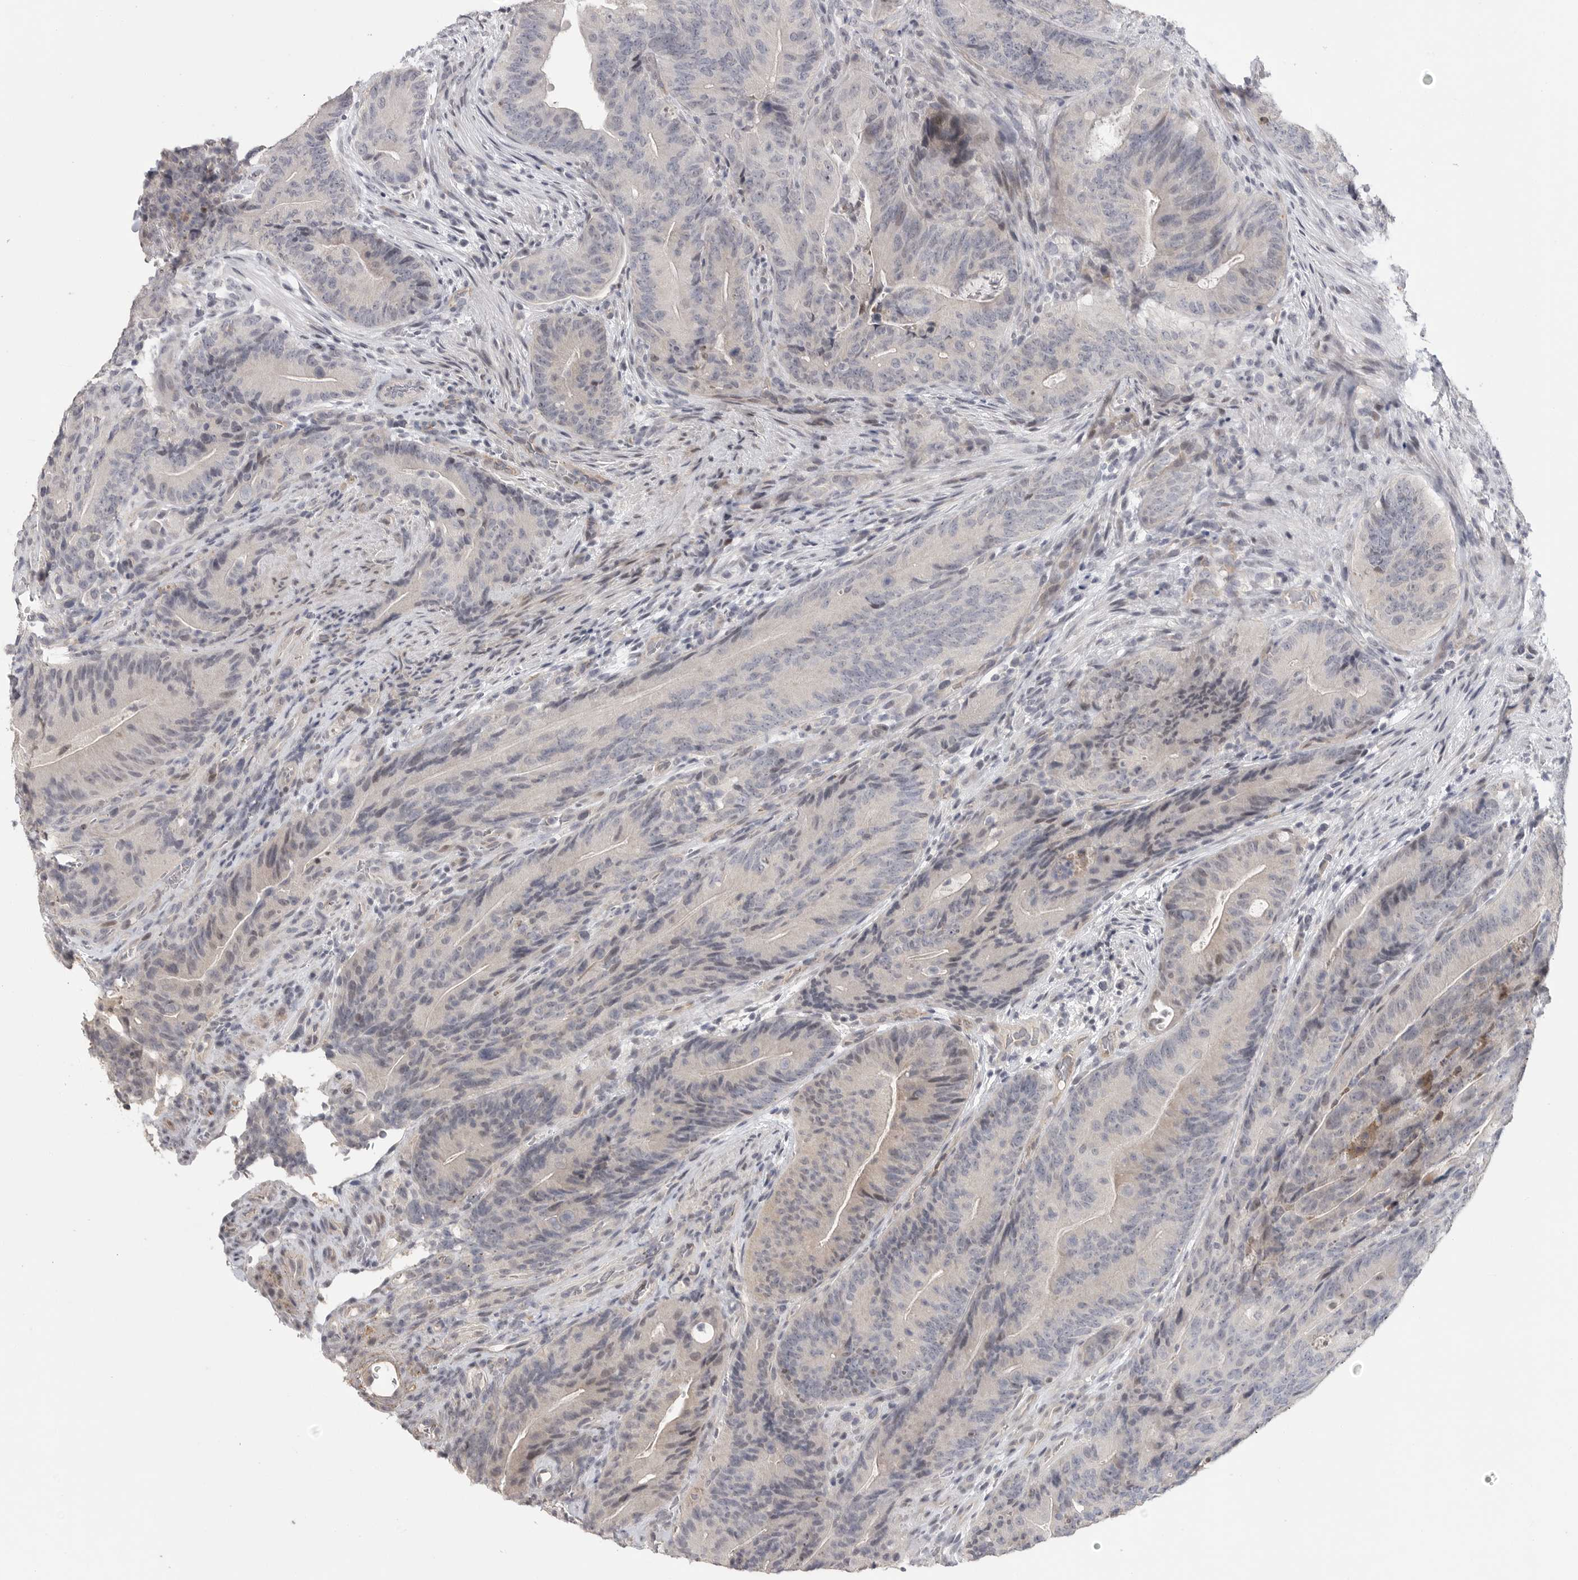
{"staining": {"intensity": "negative", "quantity": "none", "location": "none"}, "tissue": "colorectal cancer", "cell_type": "Tumor cells", "image_type": "cancer", "snomed": [{"axis": "morphology", "description": "Normal tissue, NOS"}, {"axis": "topography", "description": "Colon"}], "caption": "DAB (3,3'-diaminobenzidine) immunohistochemical staining of human colorectal cancer reveals no significant staining in tumor cells.", "gene": "FBXO43", "patient": {"sex": "female", "age": 82}}